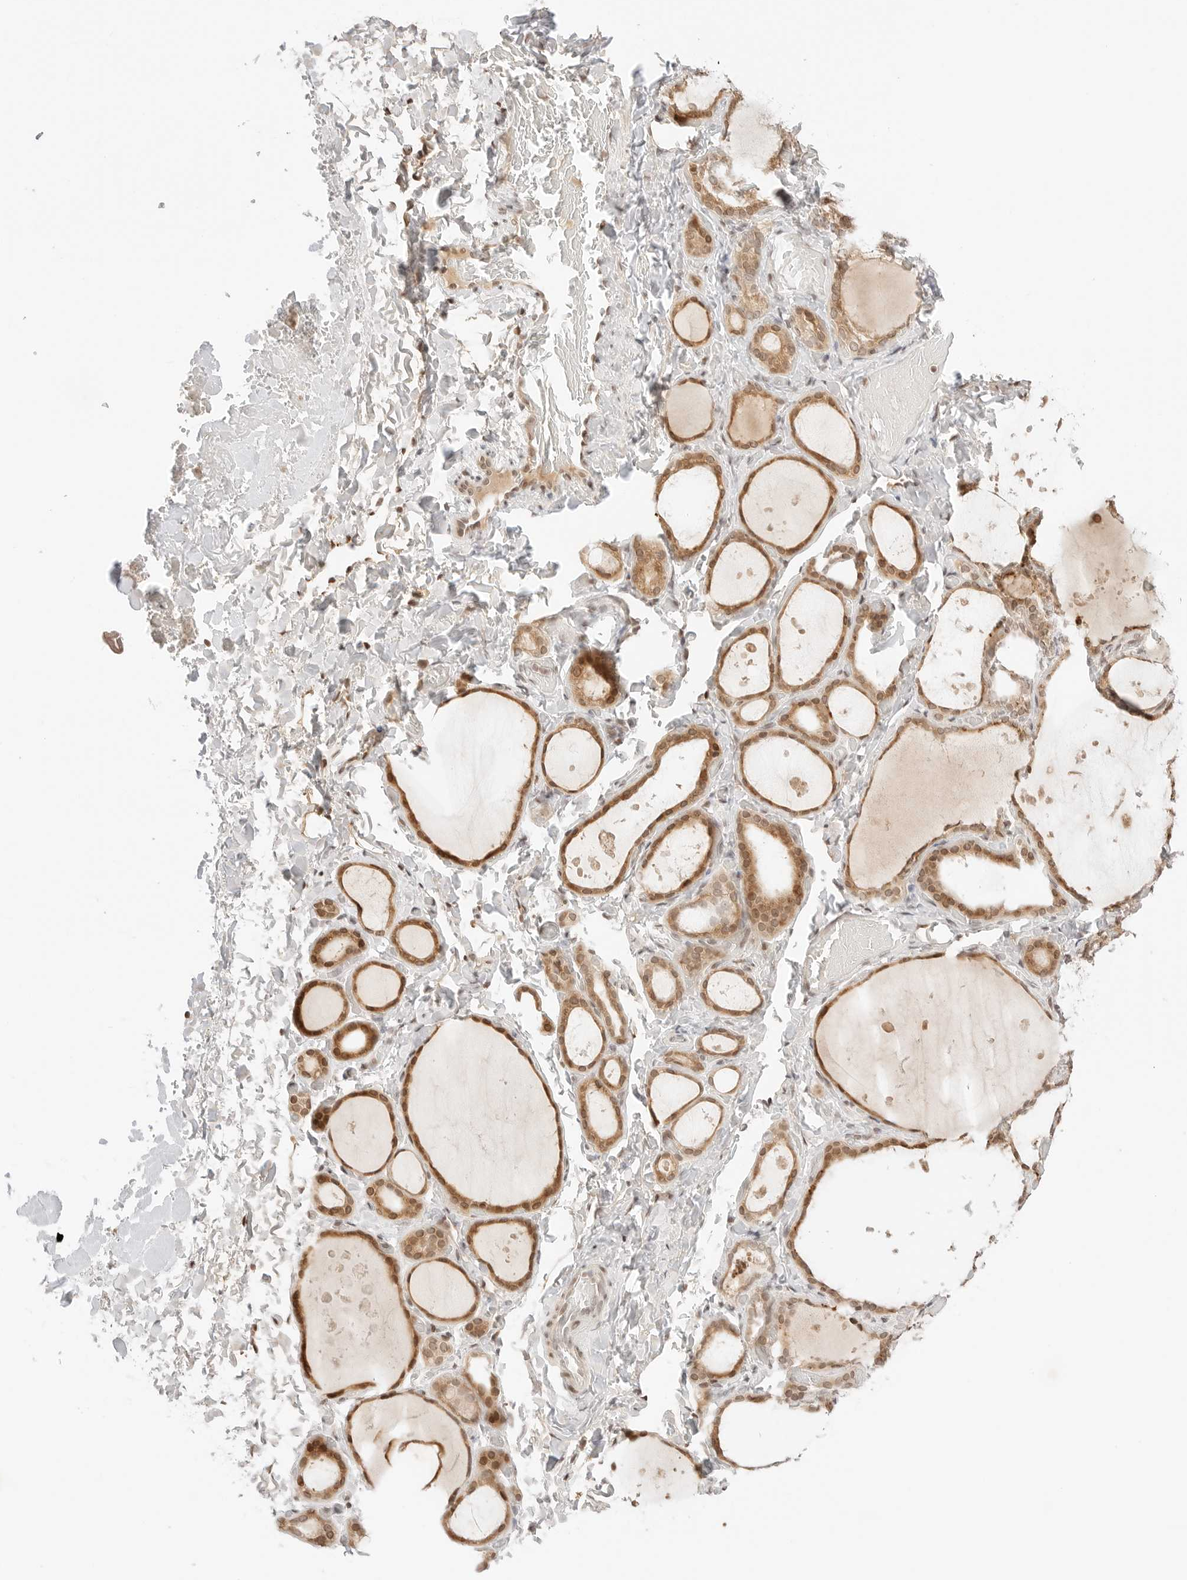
{"staining": {"intensity": "moderate", "quantity": ">75%", "location": "cytoplasmic/membranous,nuclear"}, "tissue": "thyroid gland", "cell_type": "Glandular cells", "image_type": "normal", "snomed": [{"axis": "morphology", "description": "Normal tissue, NOS"}, {"axis": "topography", "description": "Thyroid gland"}], "caption": "Immunohistochemical staining of unremarkable human thyroid gland demonstrates moderate cytoplasmic/membranous,nuclear protein expression in approximately >75% of glandular cells.", "gene": "RPS6KL1", "patient": {"sex": "female", "age": 44}}